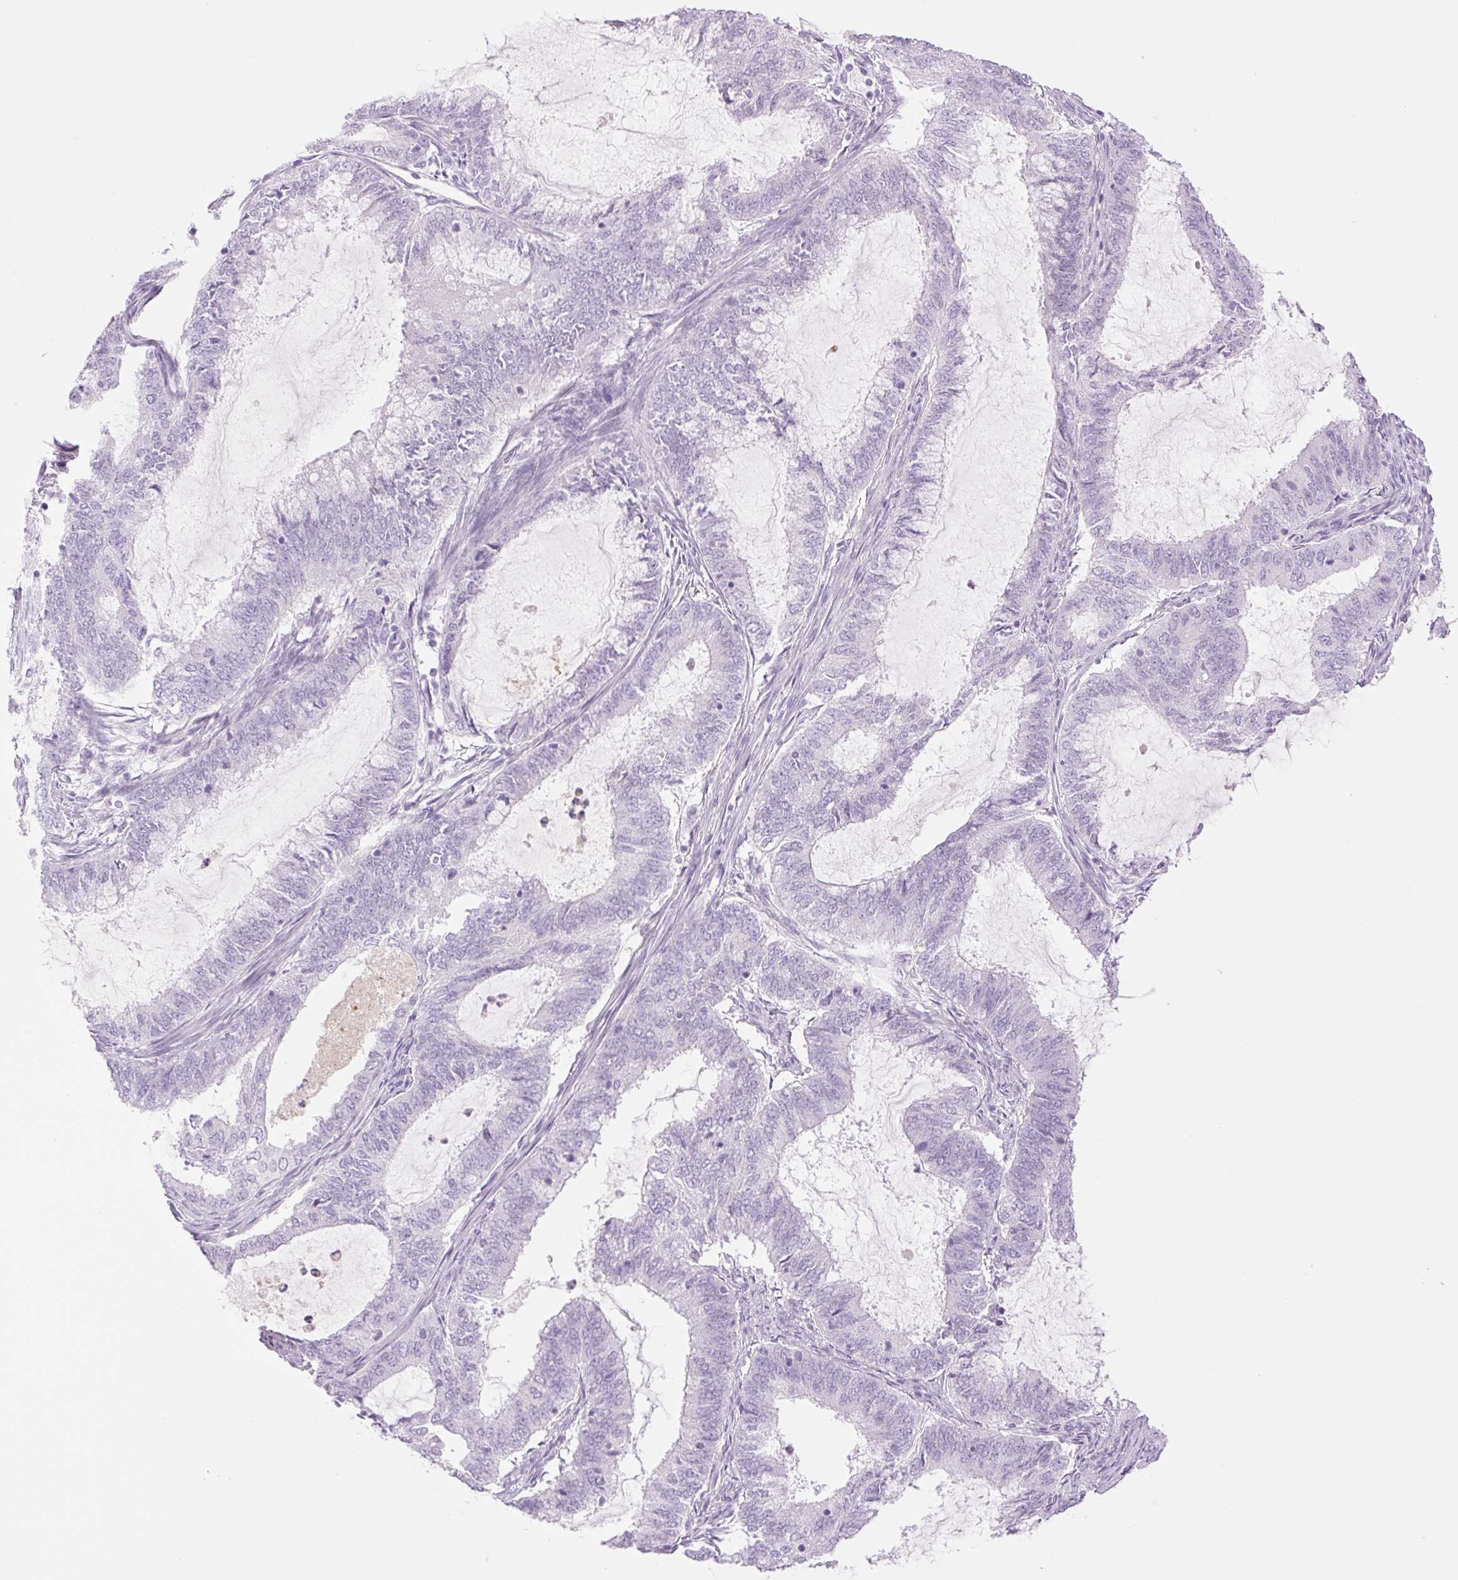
{"staining": {"intensity": "negative", "quantity": "none", "location": "none"}, "tissue": "endometrial cancer", "cell_type": "Tumor cells", "image_type": "cancer", "snomed": [{"axis": "morphology", "description": "Adenocarcinoma, NOS"}, {"axis": "topography", "description": "Endometrium"}], "caption": "Photomicrograph shows no protein expression in tumor cells of endometrial adenocarcinoma tissue.", "gene": "TBX15", "patient": {"sex": "female", "age": 51}}